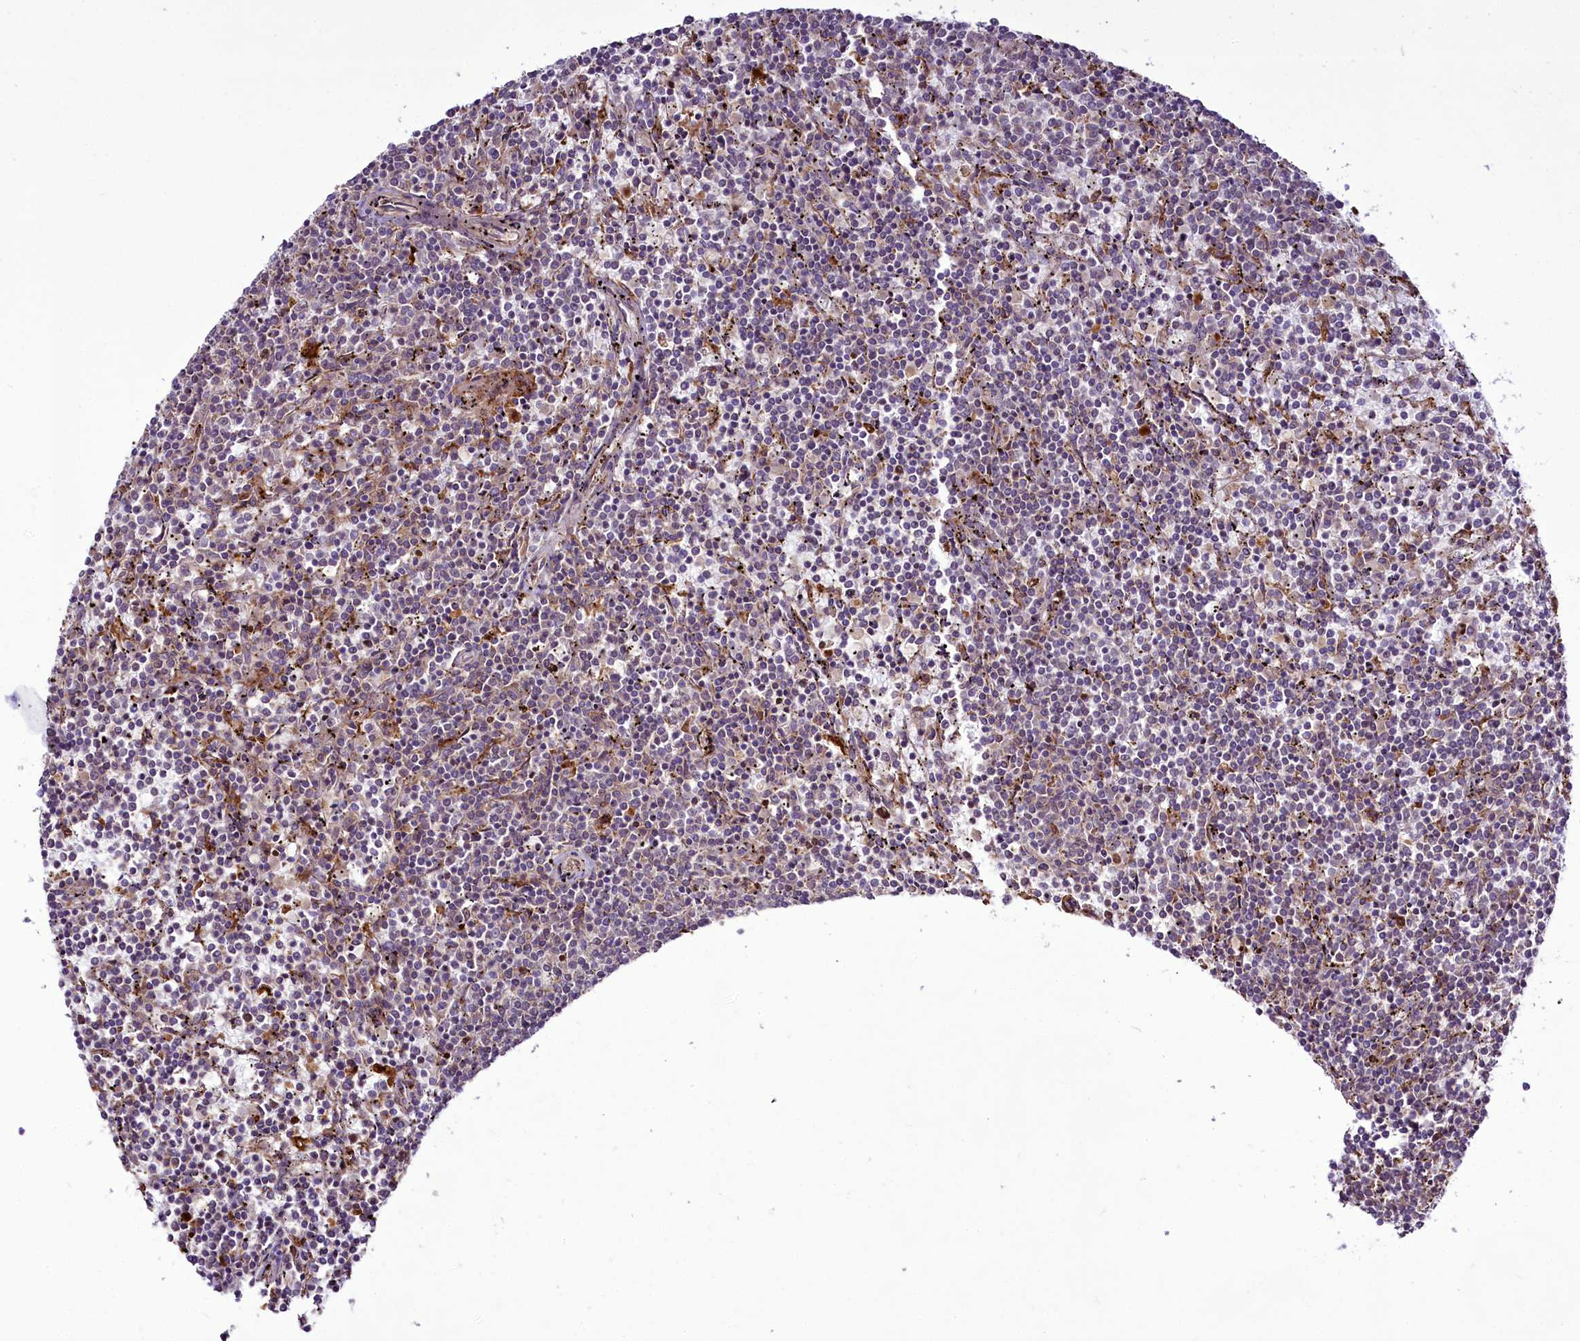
{"staining": {"intensity": "weak", "quantity": "<25%", "location": "cytoplasmic/membranous"}, "tissue": "lymphoma", "cell_type": "Tumor cells", "image_type": "cancer", "snomed": [{"axis": "morphology", "description": "Malignant lymphoma, non-Hodgkin's type, Low grade"}, {"axis": "topography", "description": "Spleen"}], "caption": "Tumor cells show no significant protein expression in low-grade malignant lymphoma, non-Hodgkin's type. (Stains: DAB IHC with hematoxylin counter stain, Microscopy: brightfield microscopy at high magnification).", "gene": "RSBN1", "patient": {"sex": "female", "age": 50}}